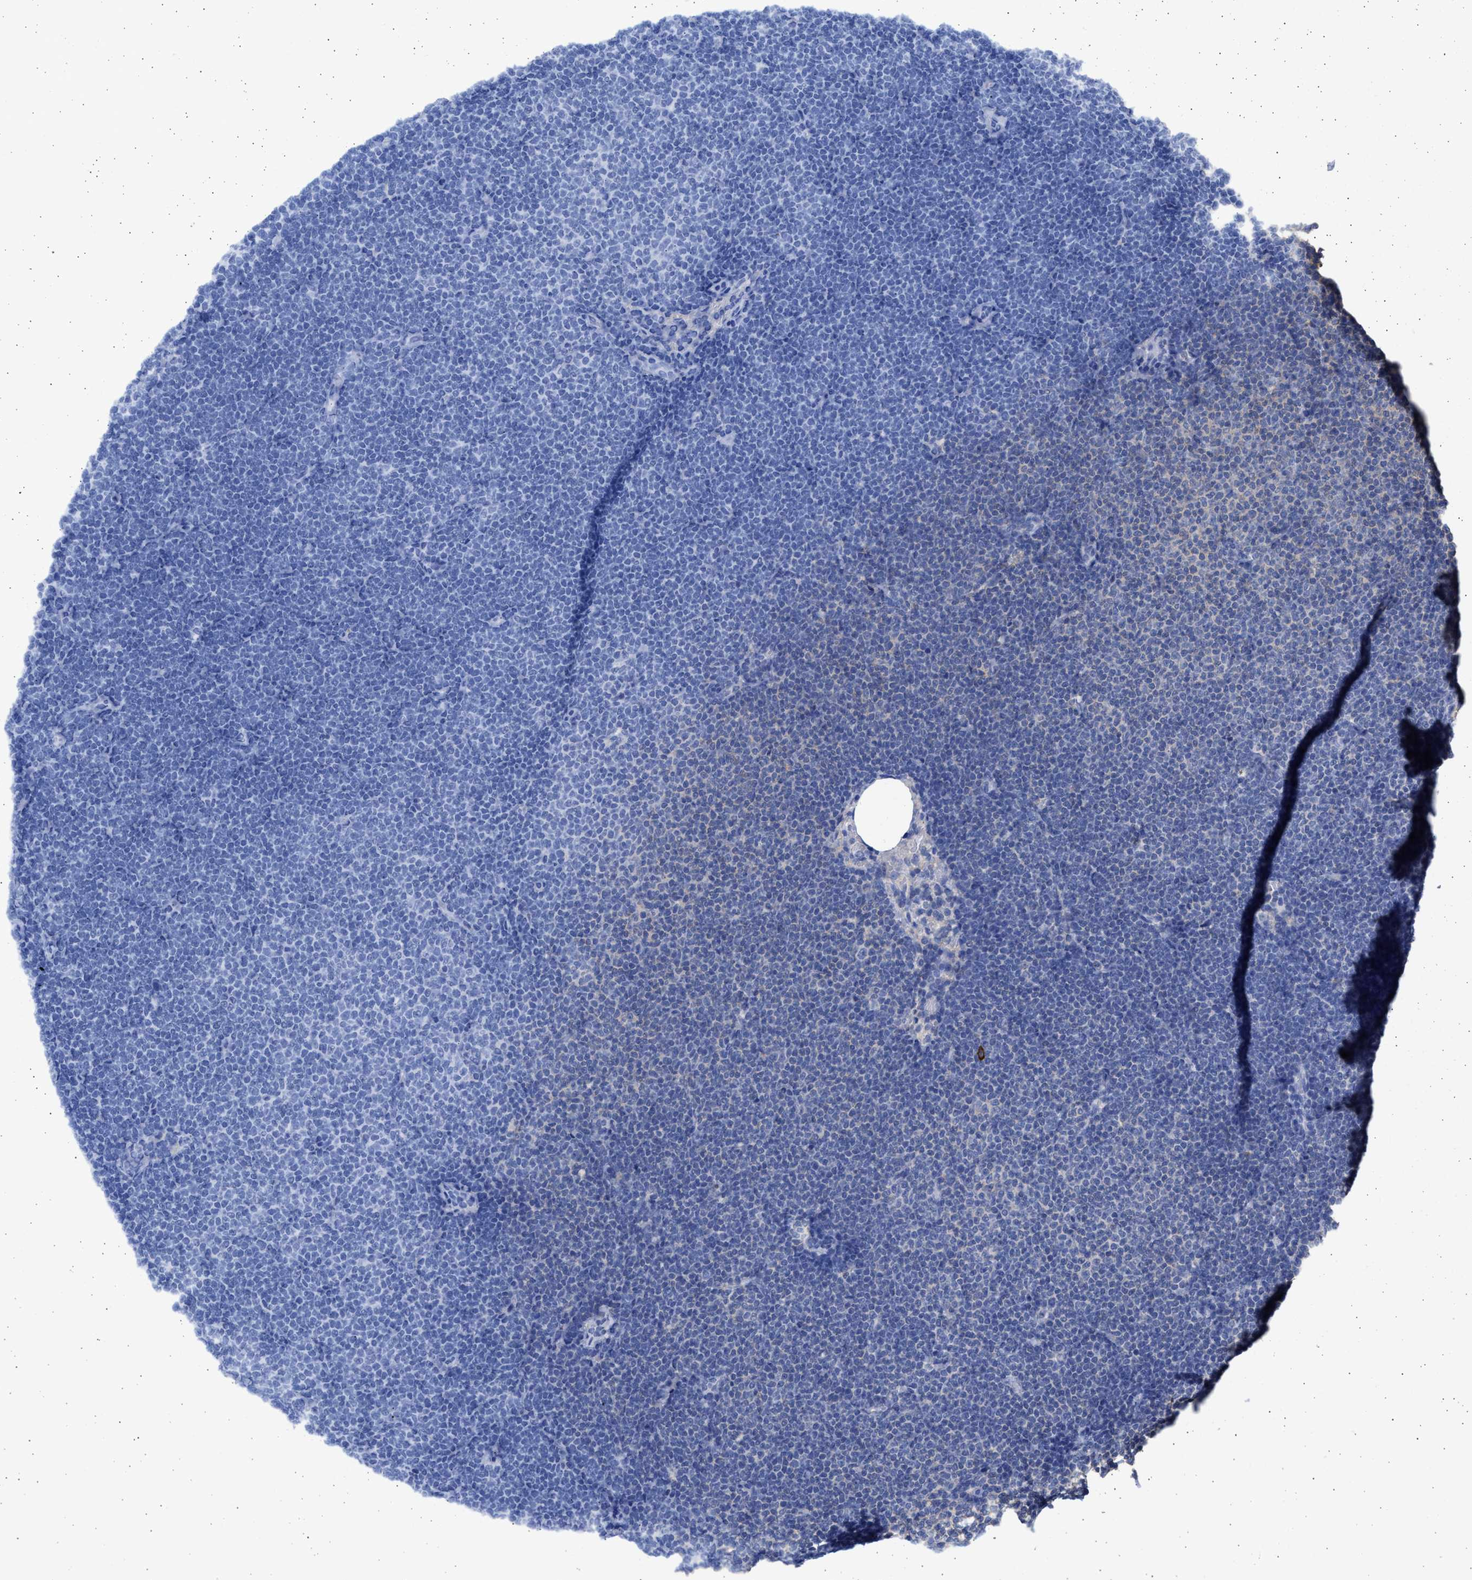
{"staining": {"intensity": "negative", "quantity": "none", "location": "none"}, "tissue": "lymphoma", "cell_type": "Tumor cells", "image_type": "cancer", "snomed": [{"axis": "morphology", "description": "Malignant lymphoma, non-Hodgkin's type, Low grade"}, {"axis": "topography", "description": "Lymph node"}], "caption": "IHC image of lymphoma stained for a protein (brown), which reveals no positivity in tumor cells. (Immunohistochemistry (ihc), brightfield microscopy, high magnification).", "gene": "ALDOC", "patient": {"sex": "female", "age": 53}}